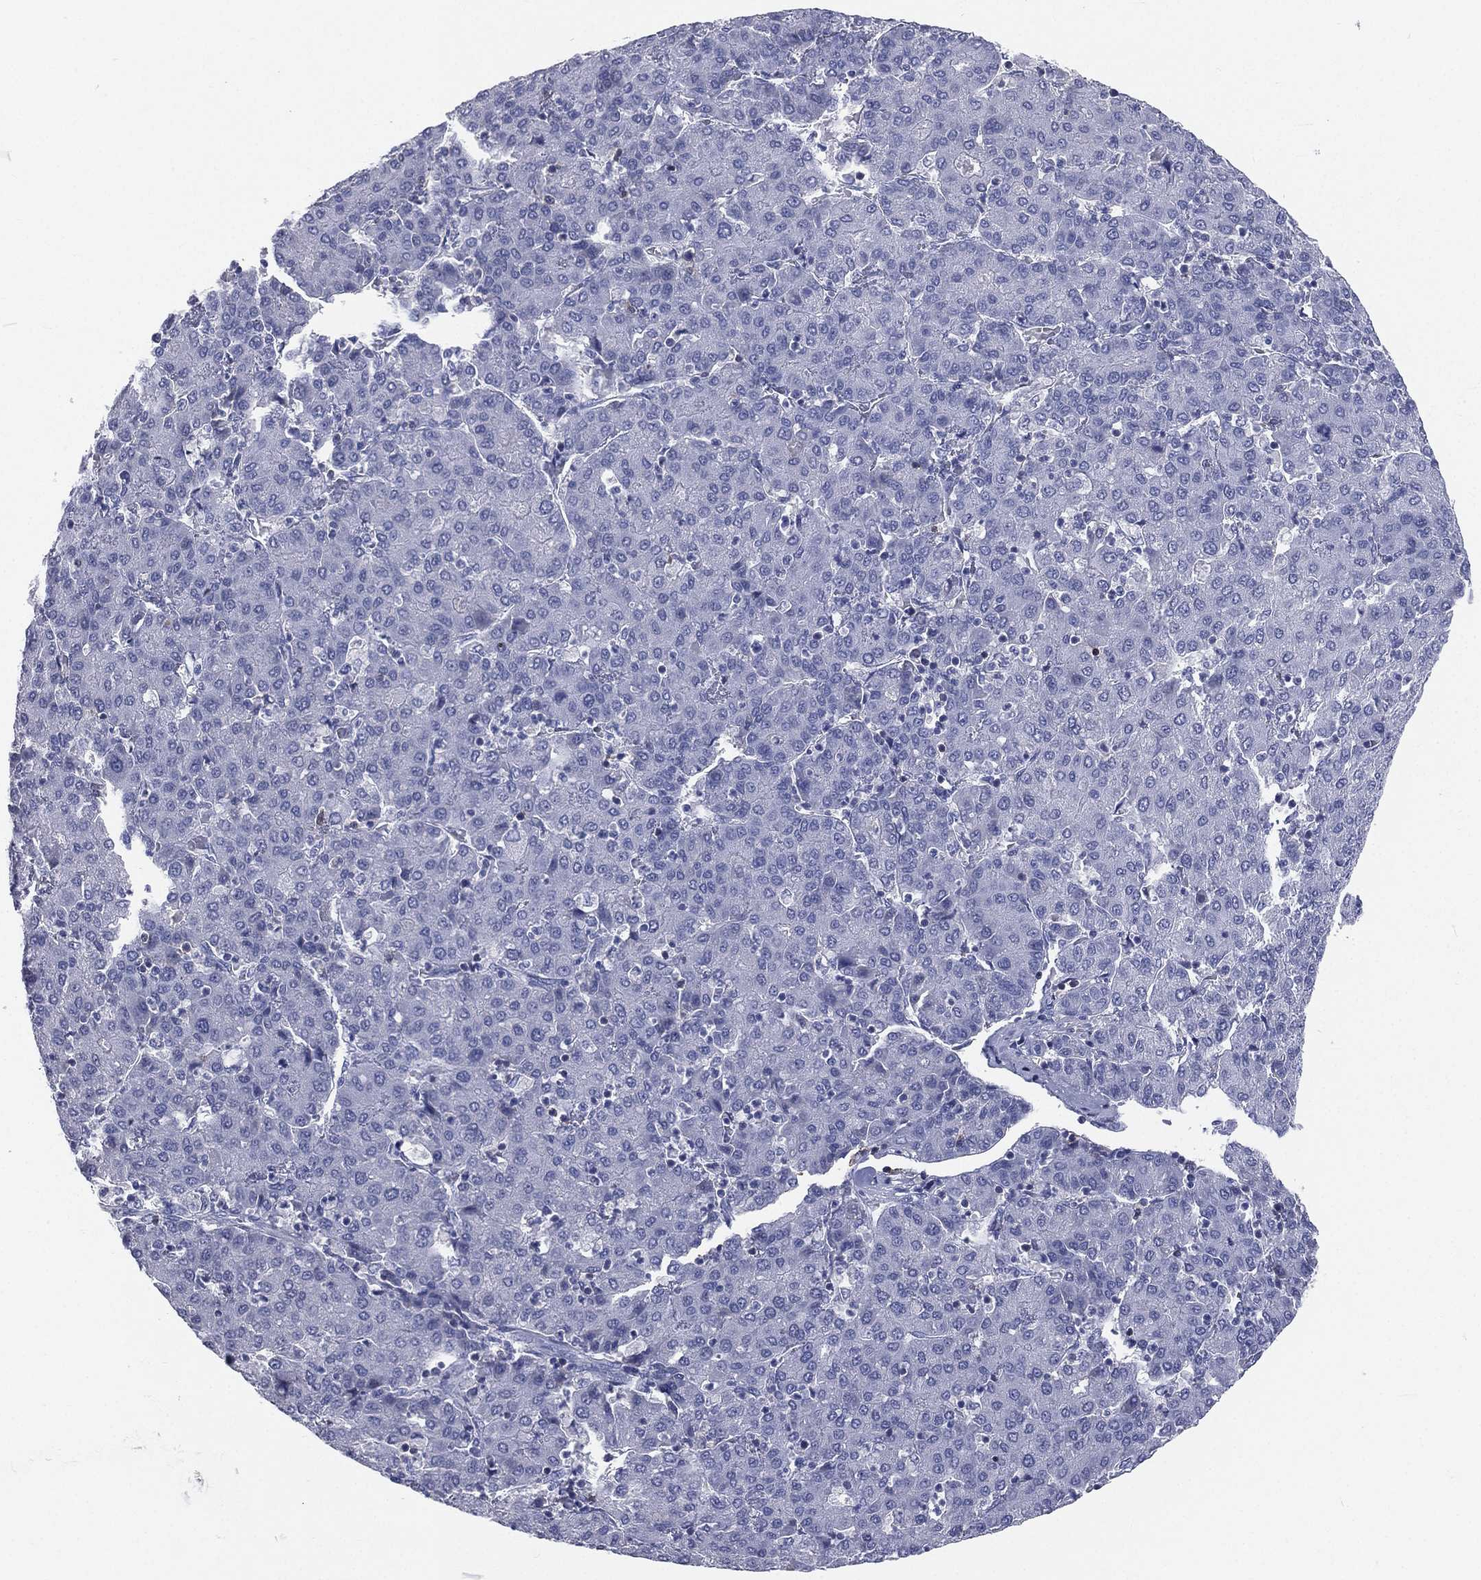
{"staining": {"intensity": "negative", "quantity": "none", "location": "none"}, "tissue": "liver cancer", "cell_type": "Tumor cells", "image_type": "cancer", "snomed": [{"axis": "morphology", "description": "Carcinoma, Hepatocellular, NOS"}, {"axis": "topography", "description": "Liver"}], "caption": "This is an immunohistochemistry photomicrograph of human liver cancer (hepatocellular carcinoma). There is no expression in tumor cells.", "gene": "CD3D", "patient": {"sex": "male", "age": 65}}